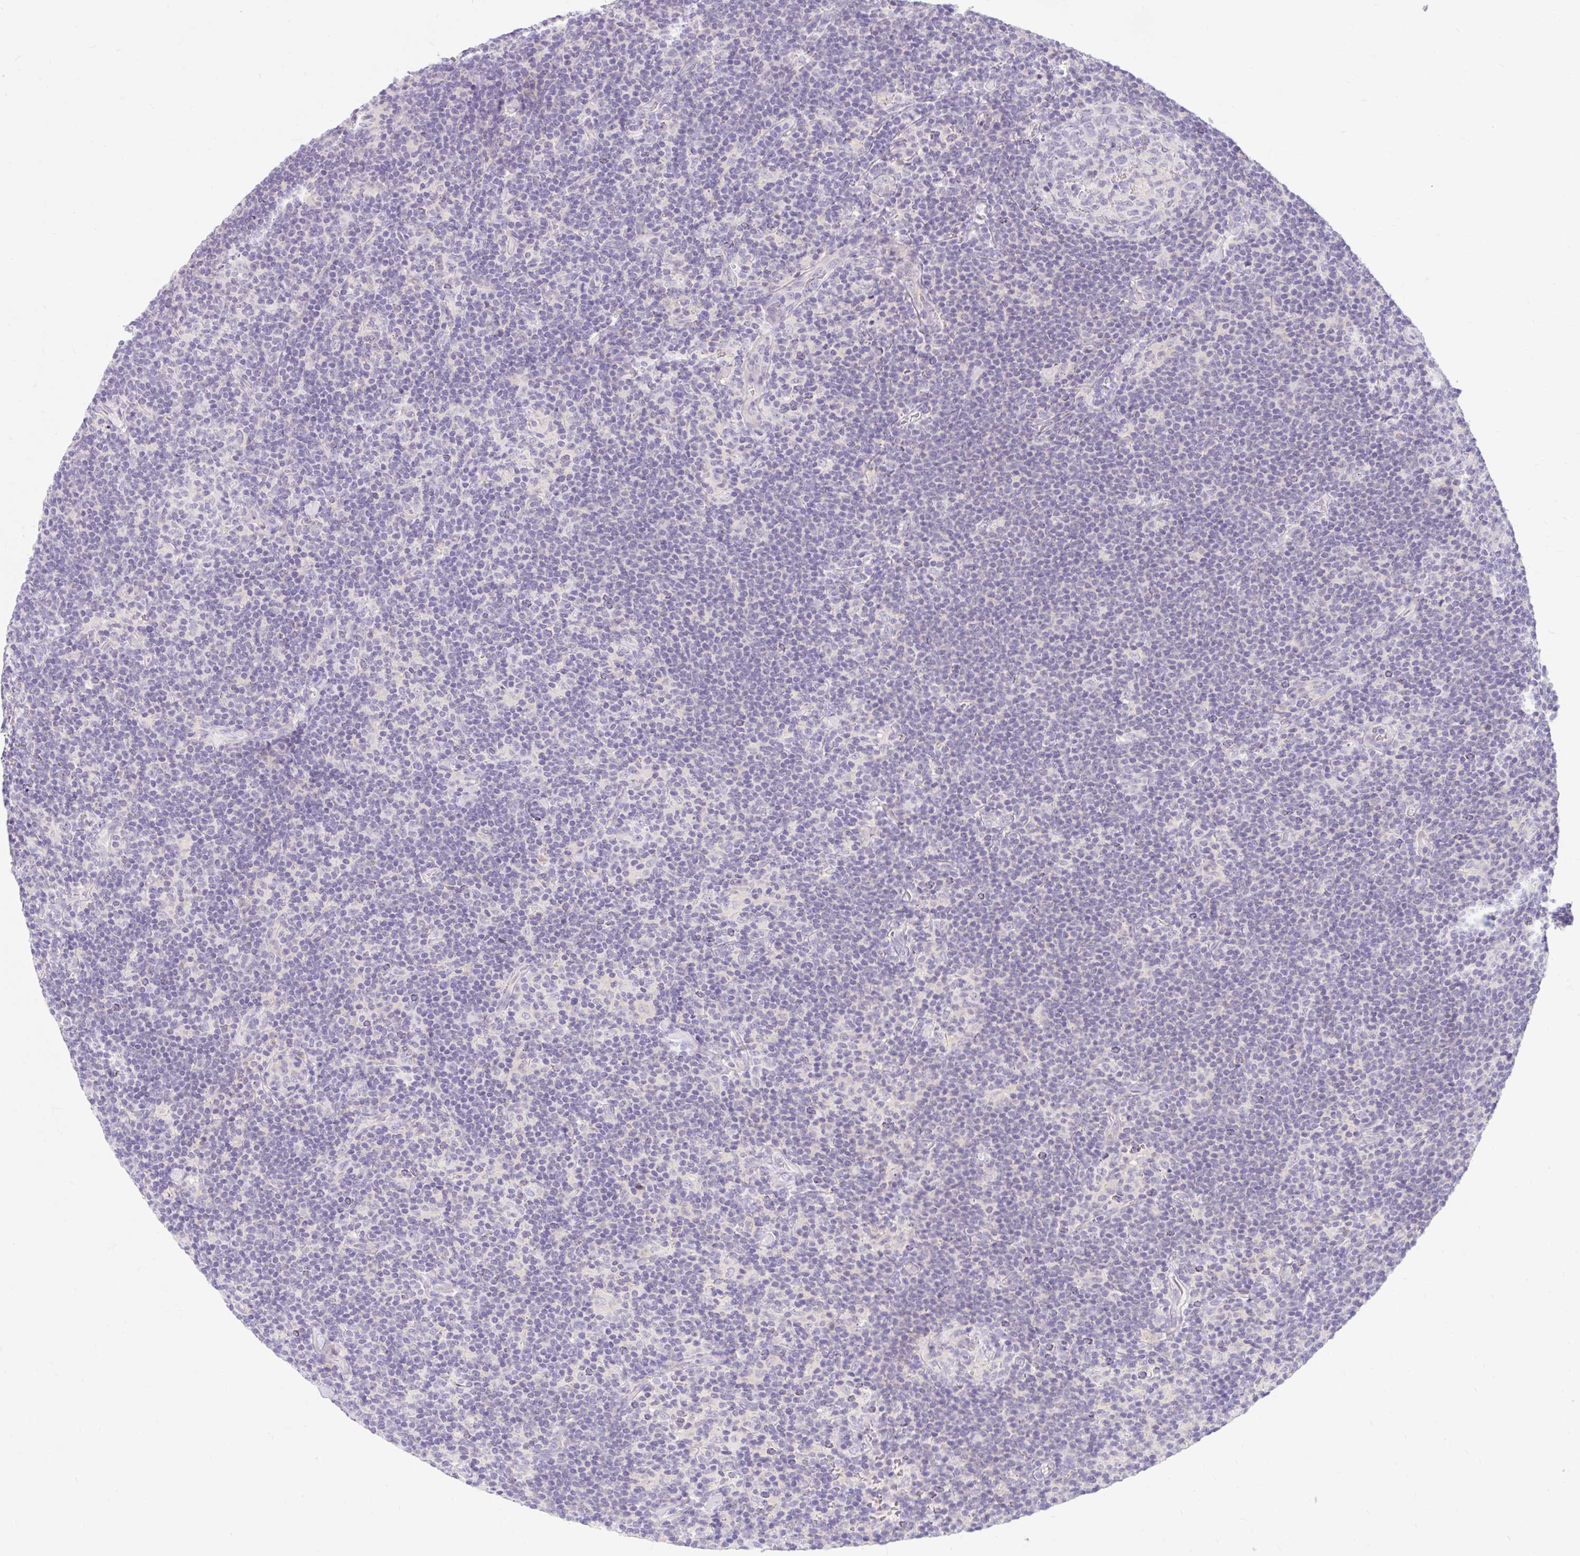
{"staining": {"intensity": "negative", "quantity": "none", "location": "none"}, "tissue": "lymphoma", "cell_type": "Tumor cells", "image_type": "cancer", "snomed": [{"axis": "morphology", "description": "Hodgkin's disease, NOS"}, {"axis": "topography", "description": "Lymph node"}], "caption": "The immunohistochemistry (IHC) image has no significant staining in tumor cells of lymphoma tissue.", "gene": "SLC28A1", "patient": {"sex": "female", "age": 57}}